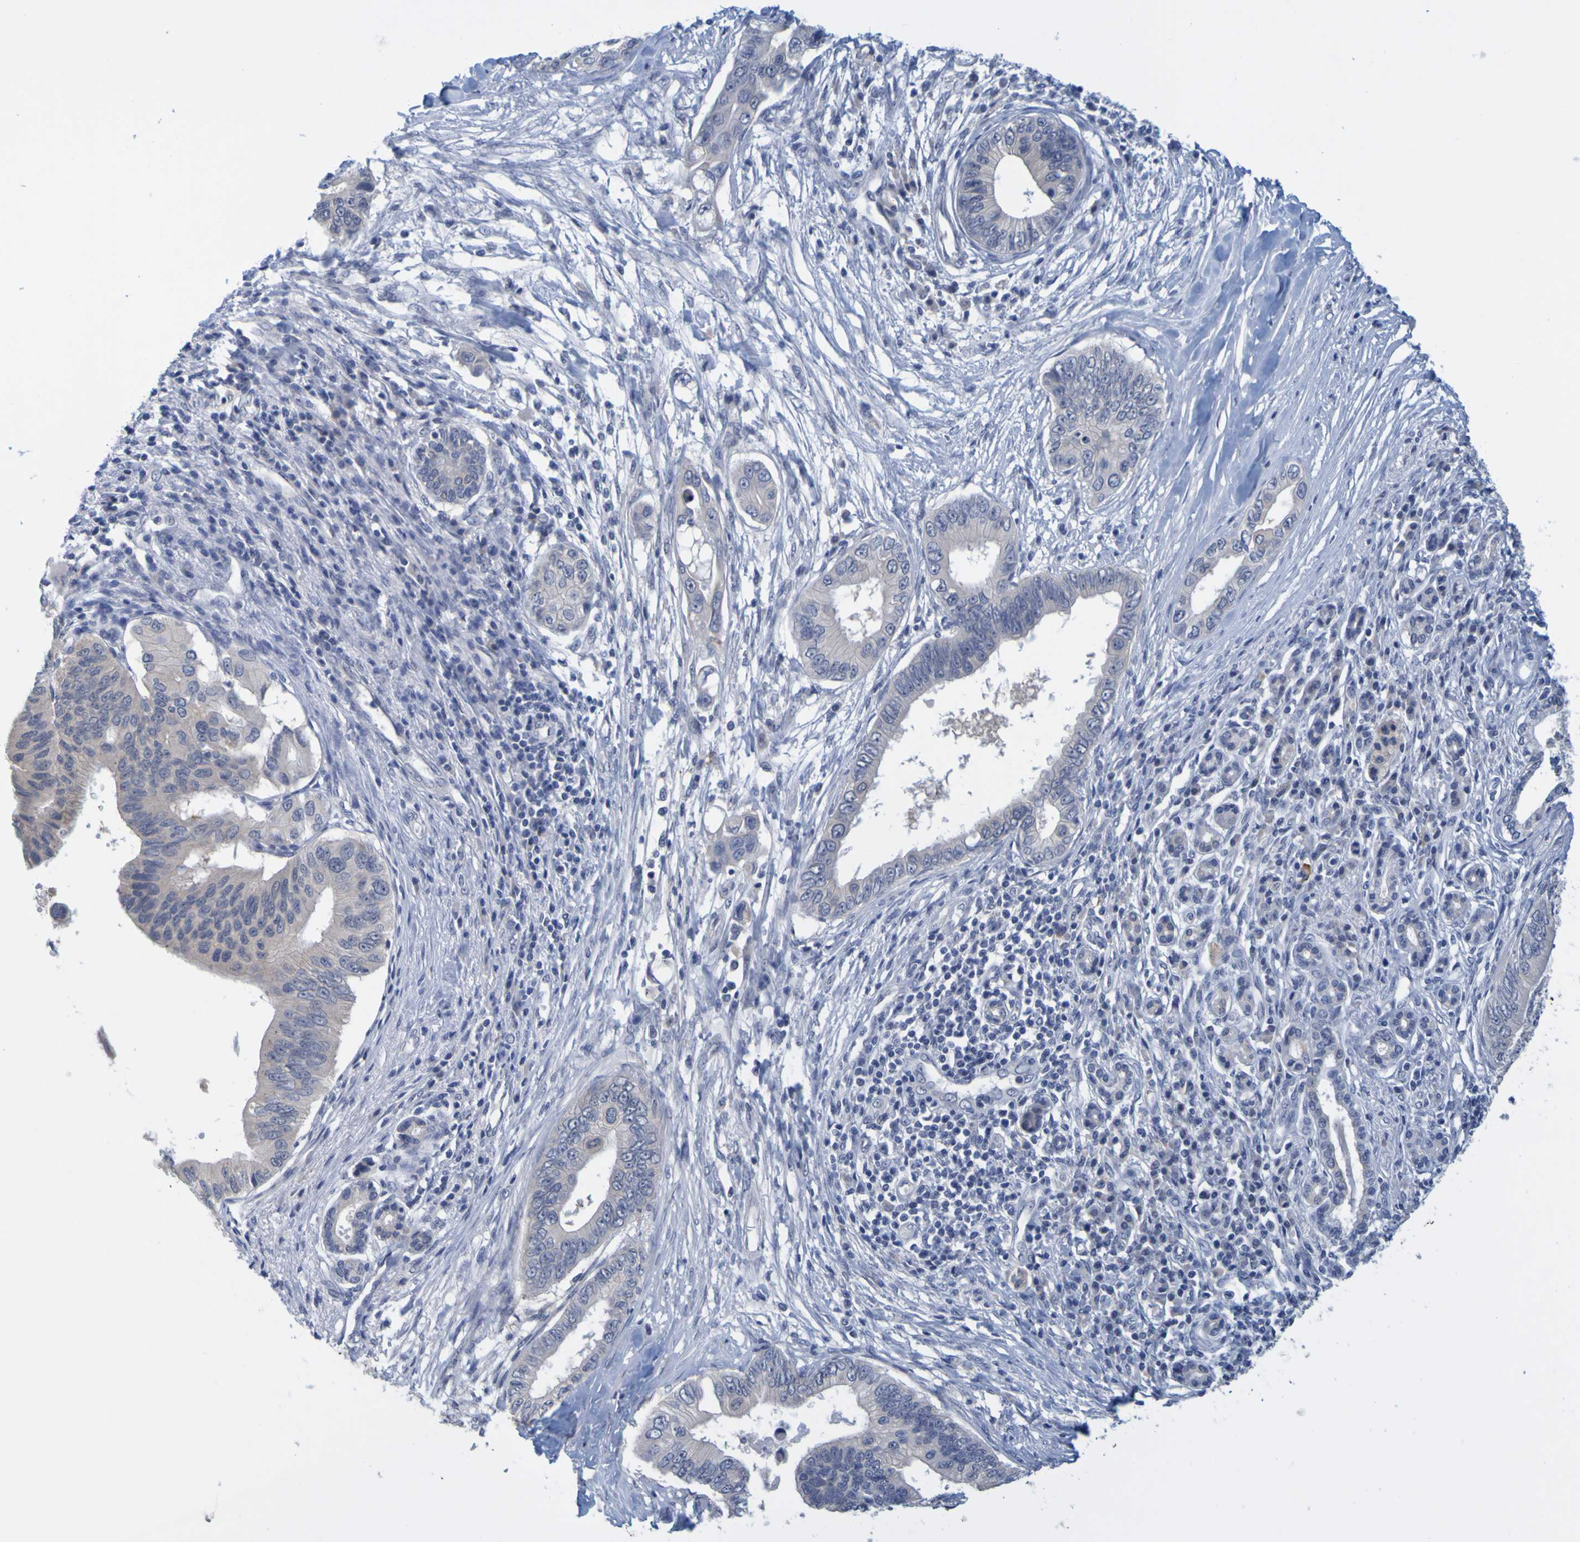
{"staining": {"intensity": "negative", "quantity": "none", "location": "none"}, "tissue": "pancreatic cancer", "cell_type": "Tumor cells", "image_type": "cancer", "snomed": [{"axis": "morphology", "description": "Adenocarcinoma, NOS"}, {"axis": "topography", "description": "Pancreas"}], "caption": "The IHC histopathology image has no significant expression in tumor cells of pancreatic adenocarcinoma tissue.", "gene": "ENDOU", "patient": {"sex": "male", "age": 77}}